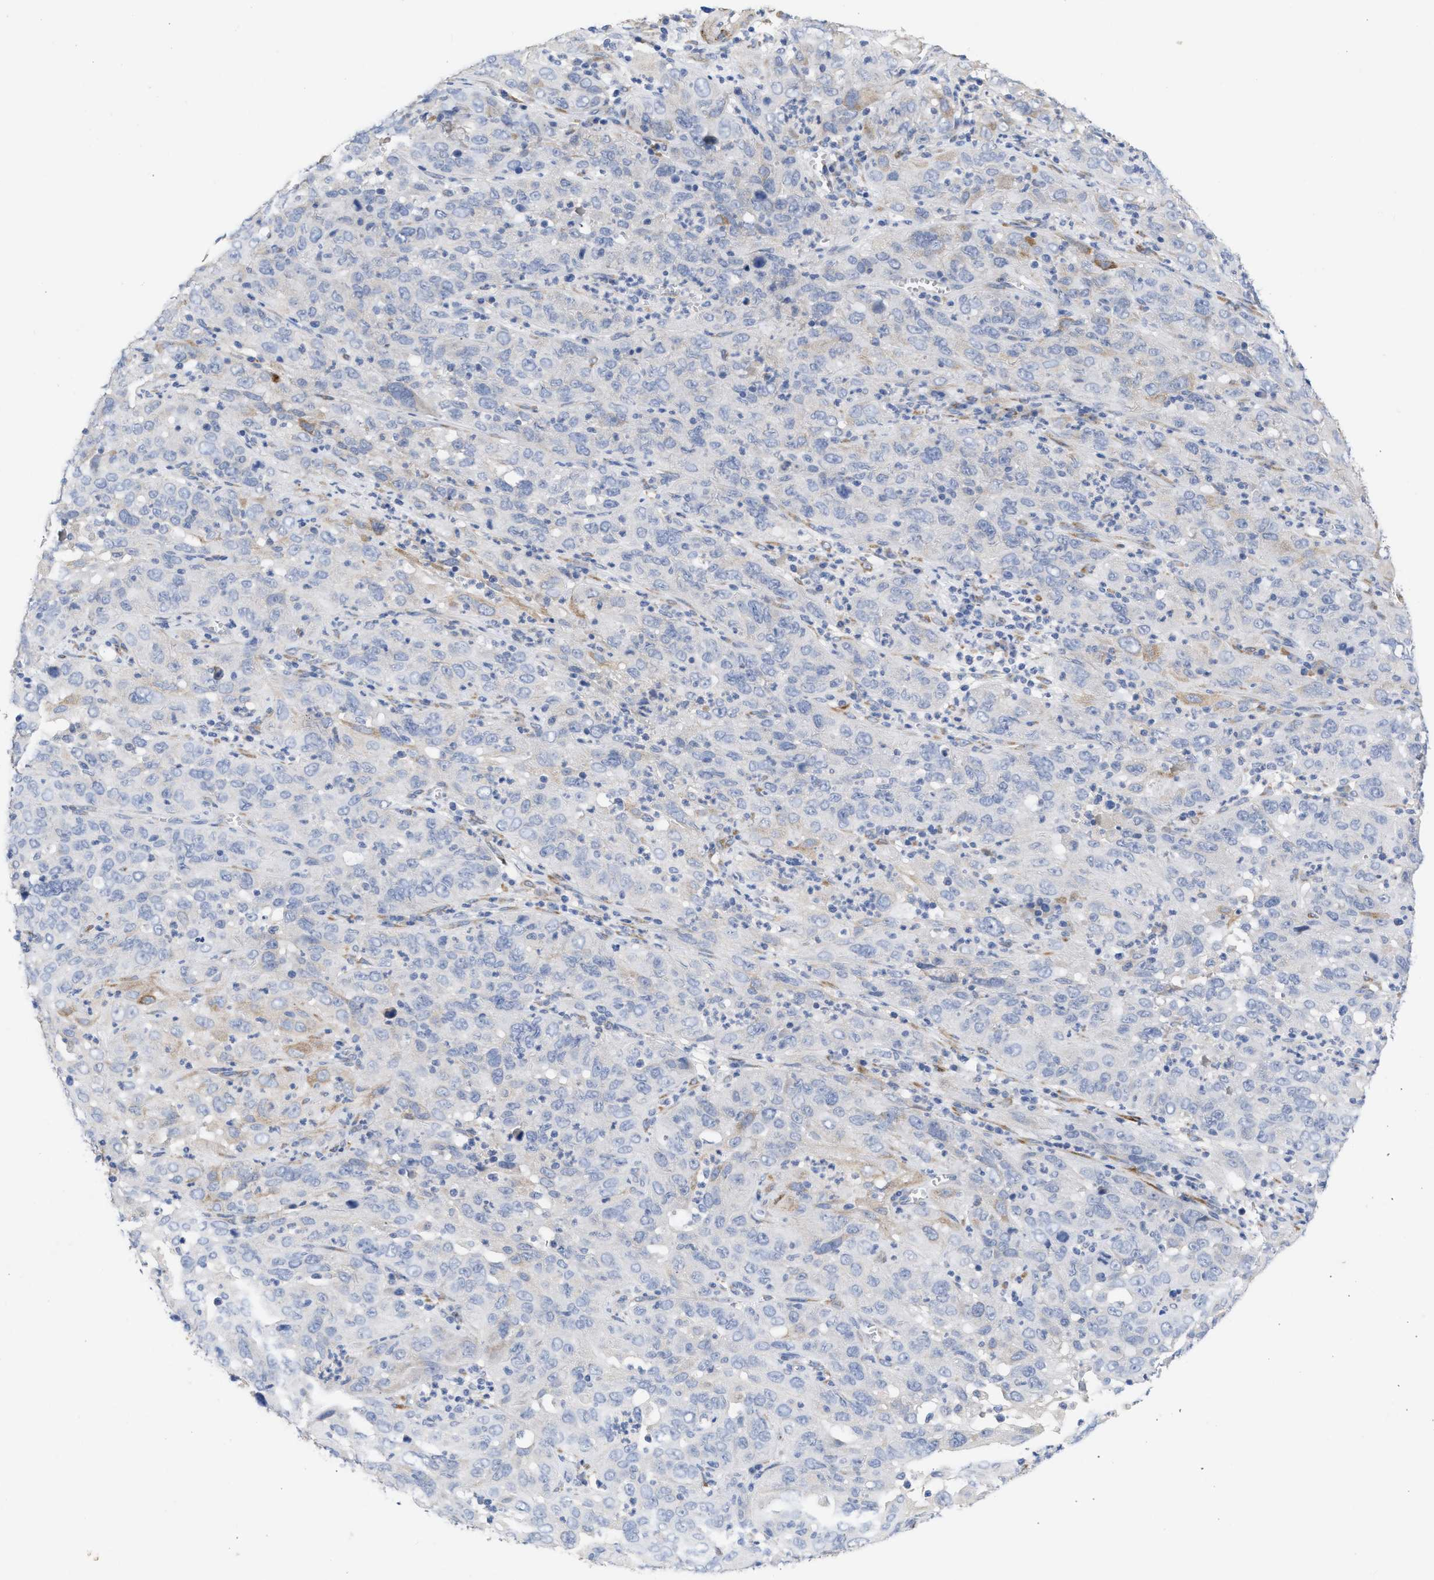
{"staining": {"intensity": "negative", "quantity": "none", "location": "none"}, "tissue": "cervical cancer", "cell_type": "Tumor cells", "image_type": "cancer", "snomed": [{"axis": "morphology", "description": "Squamous cell carcinoma, NOS"}, {"axis": "topography", "description": "Cervix"}], "caption": "This is an immunohistochemistry (IHC) micrograph of cervical cancer (squamous cell carcinoma). There is no positivity in tumor cells.", "gene": "SELENOM", "patient": {"sex": "female", "age": 32}}